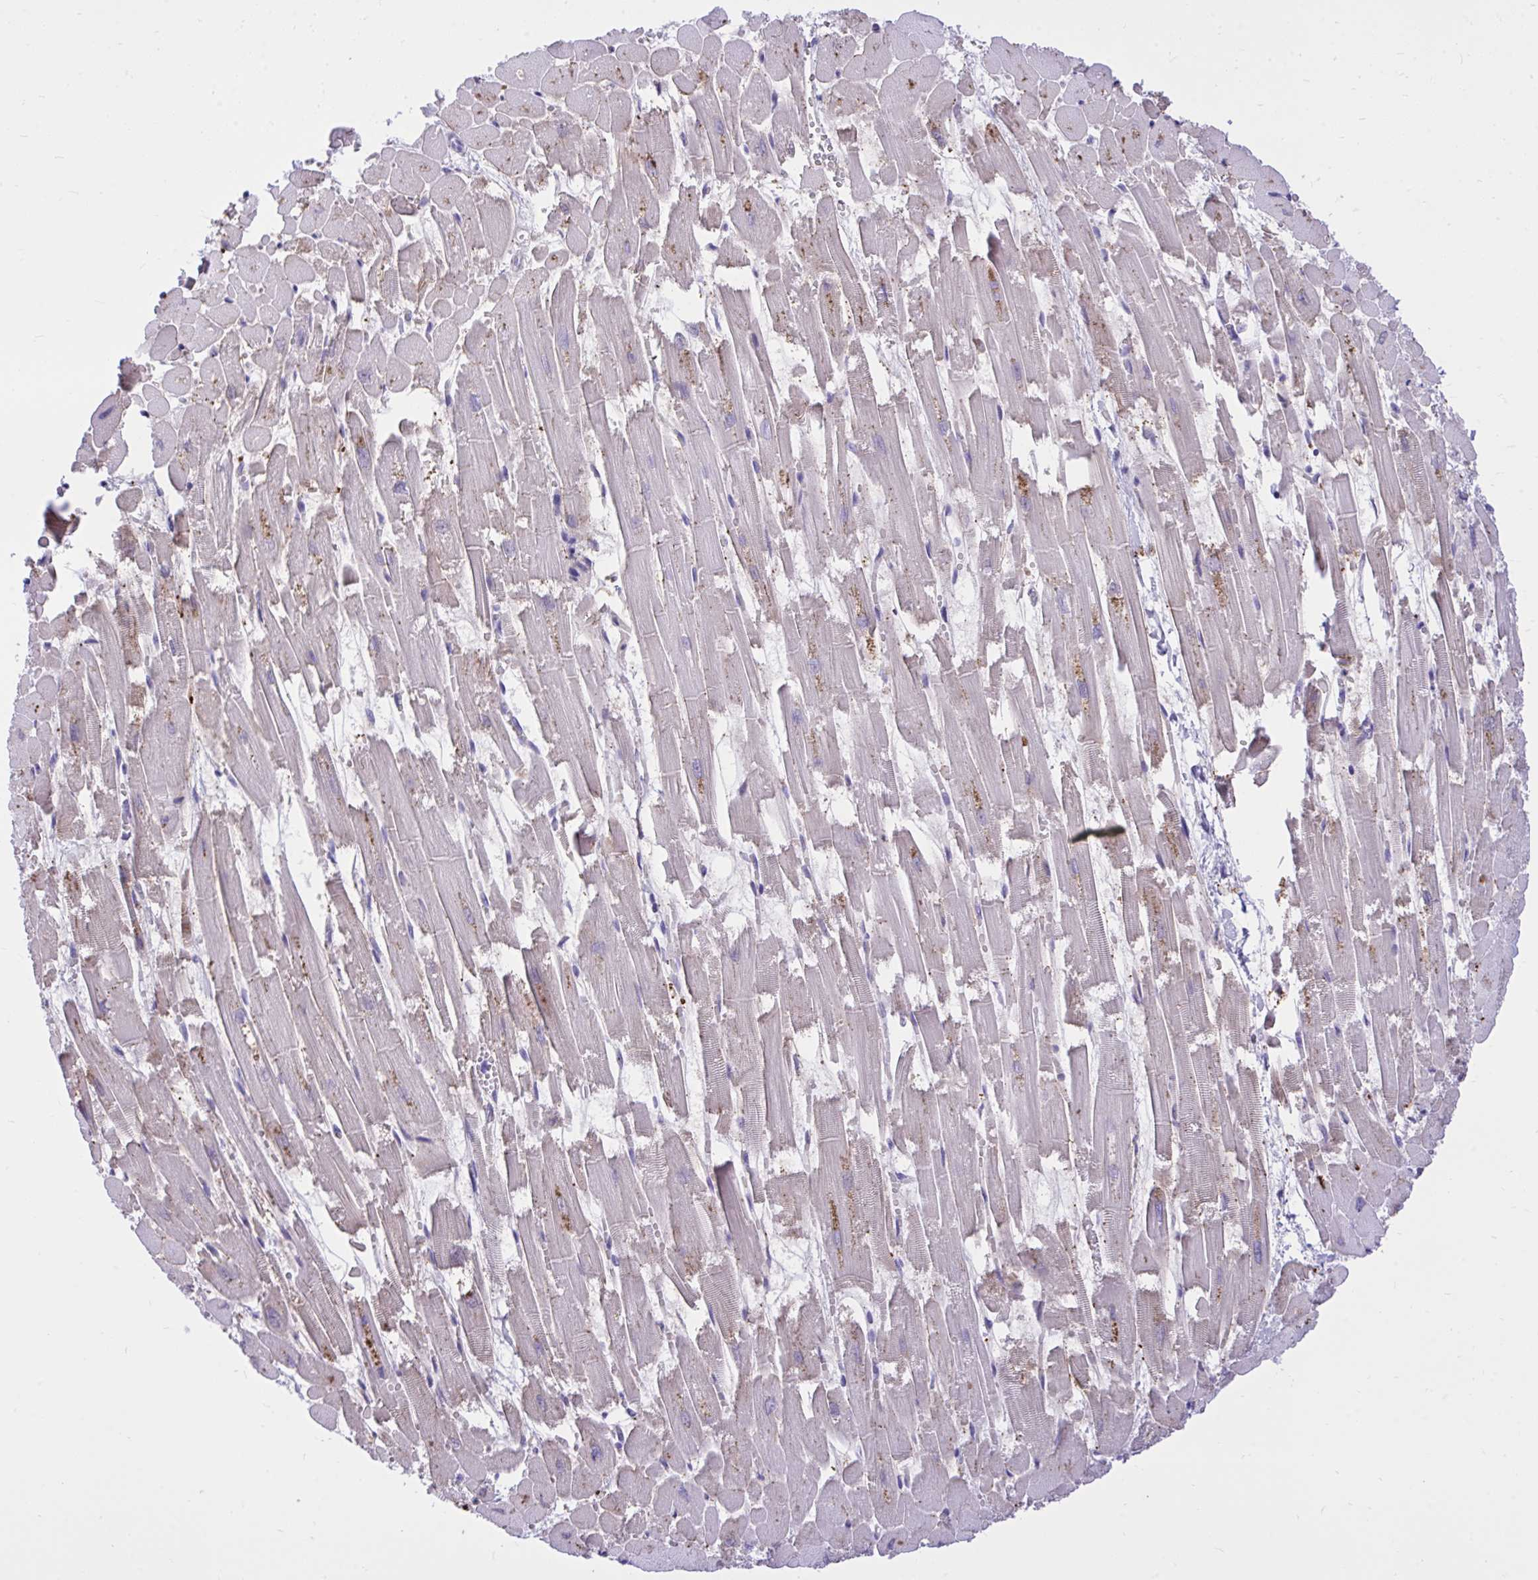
{"staining": {"intensity": "moderate", "quantity": "<25%", "location": "cytoplasmic/membranous"}, "tissue": "heart muscle", "cell_type": "Cardiomyocytes", "image_type": "normal", "snomed": [{"axis": "morphology", "description": "Normal tissue, NOS"}, {"axis": "topography", "description": "Heart"}], "caption": "Immunohistochemical staining of normal heart muscle displays low levels of moderate cytoplasmic/membranous expression in approximately <25% of cardiomyocytes.", "gene": "HRG", "patient": {"sex": "female", "age": 52}}